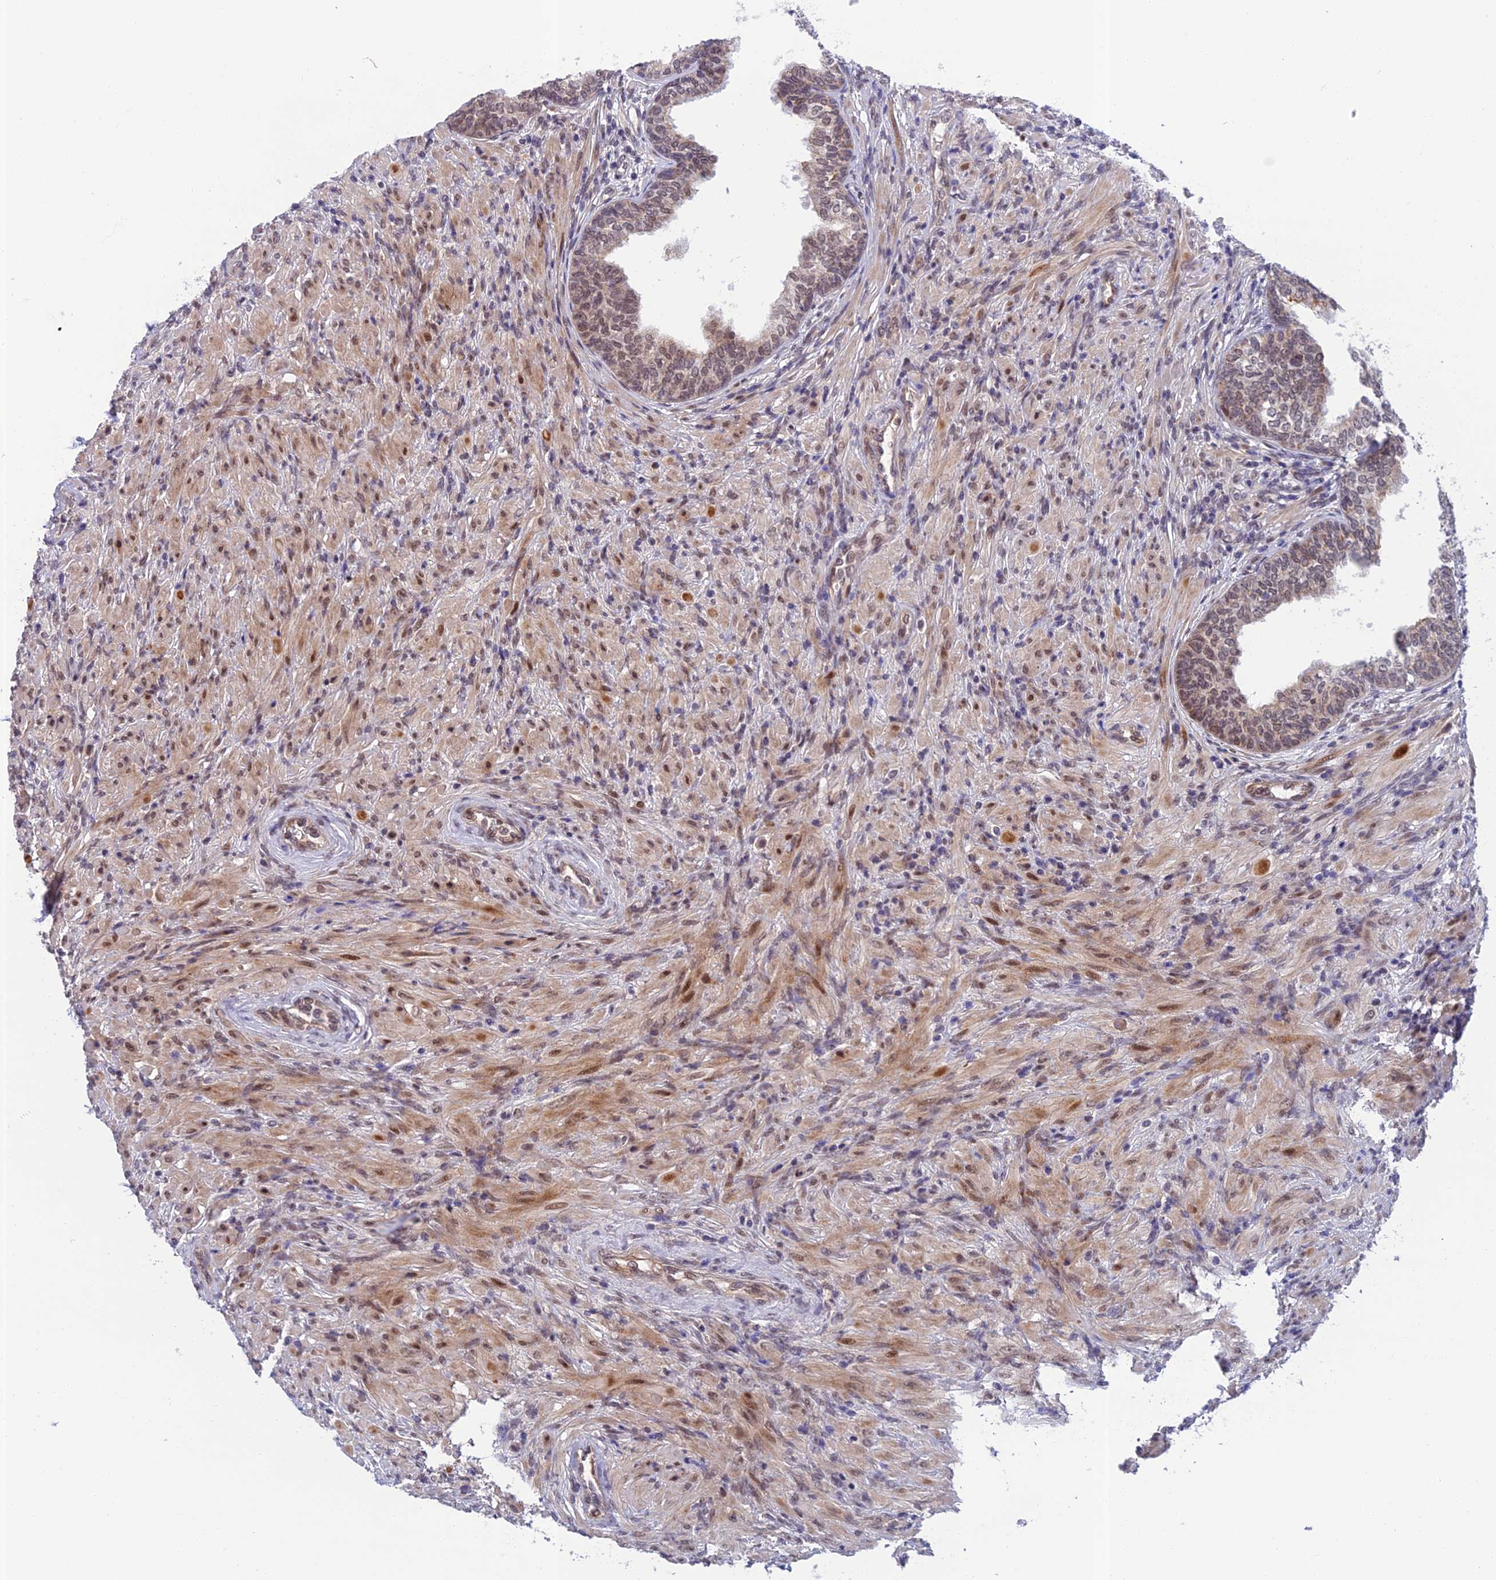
{"staining": {"intensity": "moderate", "quantity": "25%-75%", "location": "nuclear"}, "tissue": "prostate", "cell_type": "Glandular cells", "image_type": "normal", "snomed": [{"axis": "morphology", "description": "Normal tissue, NOS"}, {"axis": "topography", "description": "Prostate"}], "caption": "Protein staining of benign prostate reveals moderate nuclear positivity in approximately 25%-75% of glandular cells. The protein is stained brown, and the nuclei are stained in blue (DAB IHC with brightfield microscopy, high magnification).", "gene": "REXO1", "patient": {"sex": "male", "age": 76}}